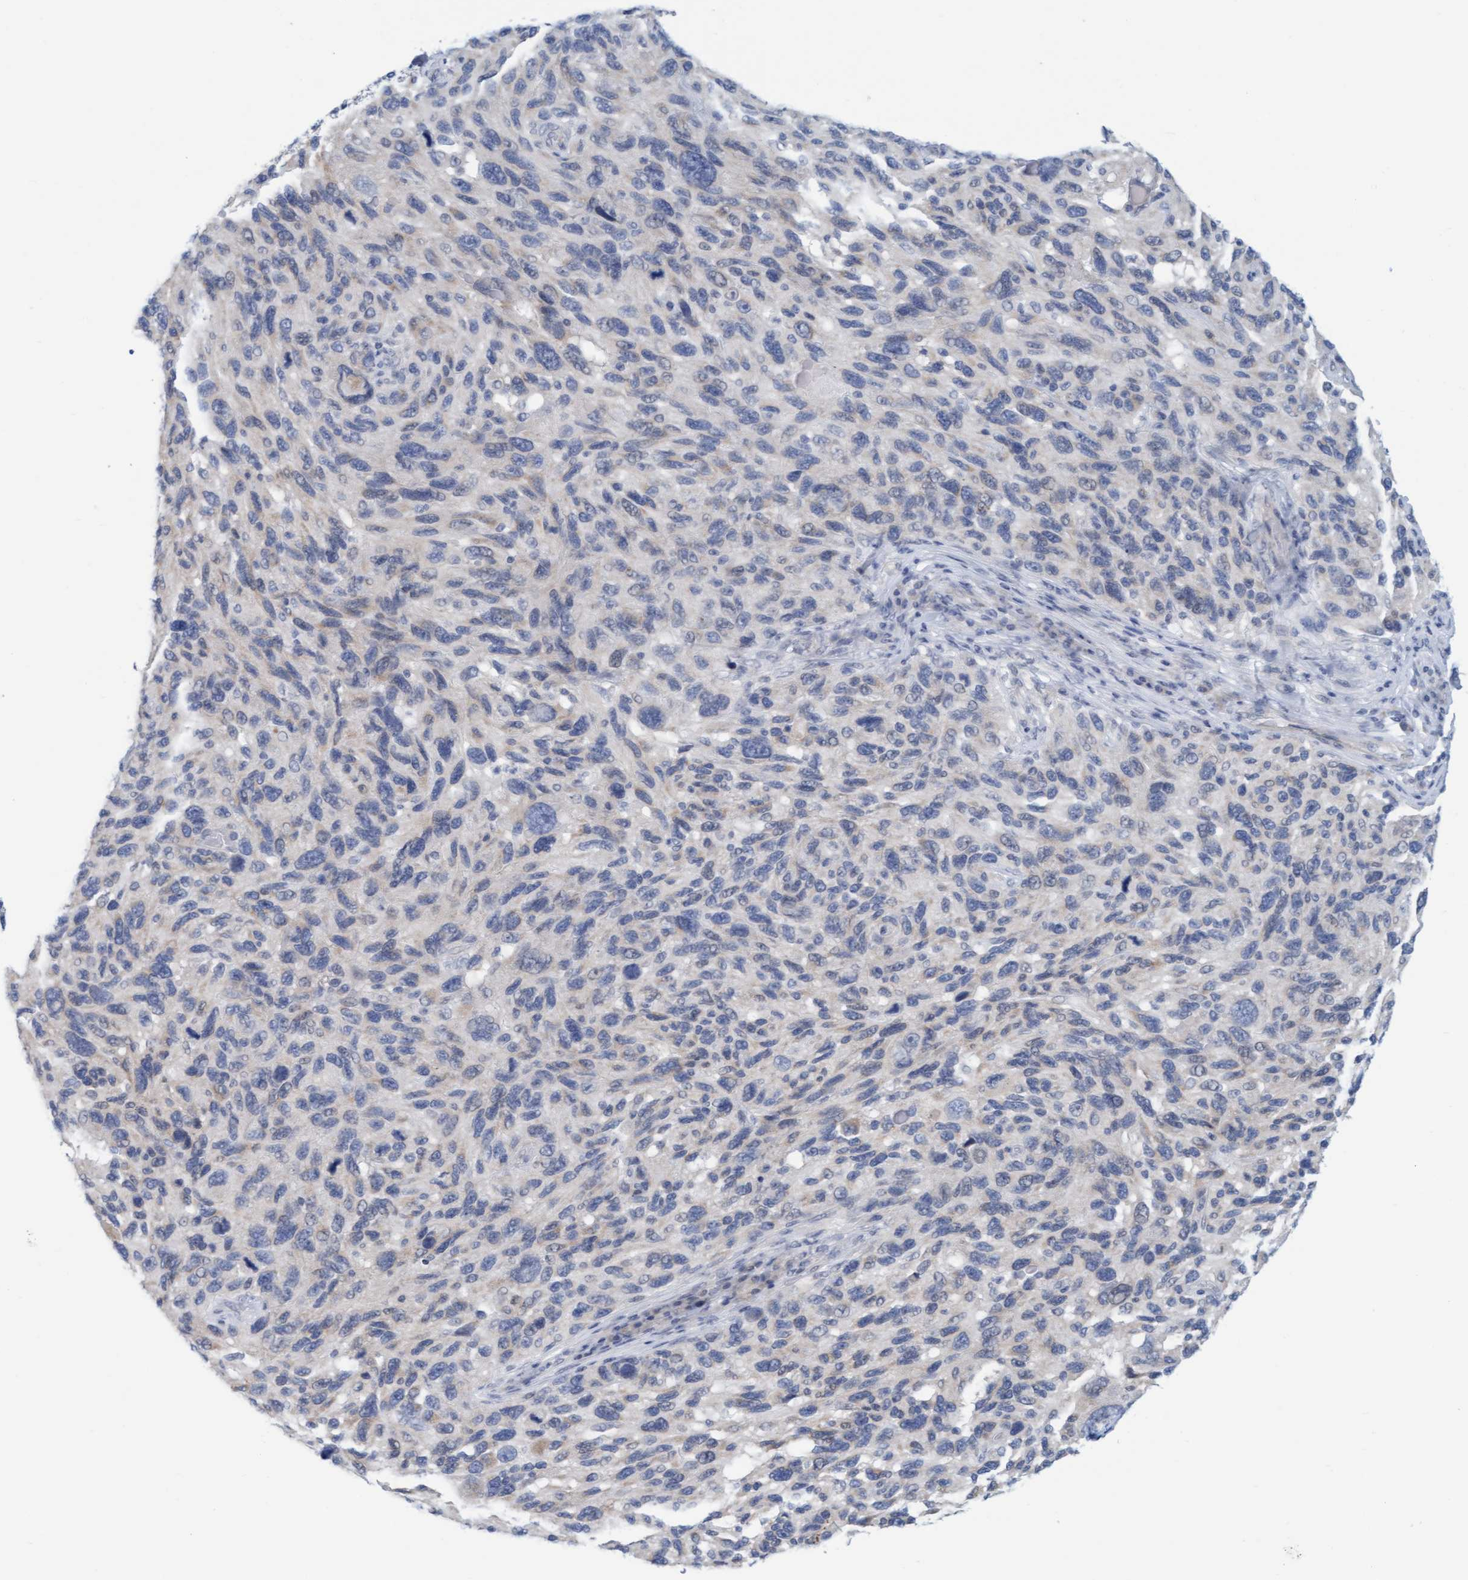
{"staining": {"intensity": "negative", "quantity": "none", "location": "none"}, "tissue": "melanoma", "cell_type": "Tumor cells", "image_type": "cancer", "snomed": [{"axis": "morphology", "description": "Malignant melanoma, NOS"}, {"axis": "topography", "description": "Skin"}], "caption": "Micrograph shows no significant protein positivity in tumor cells of melanoma.", "gene": "CPA3", "patient": {"sex": "male", "age": 53}}